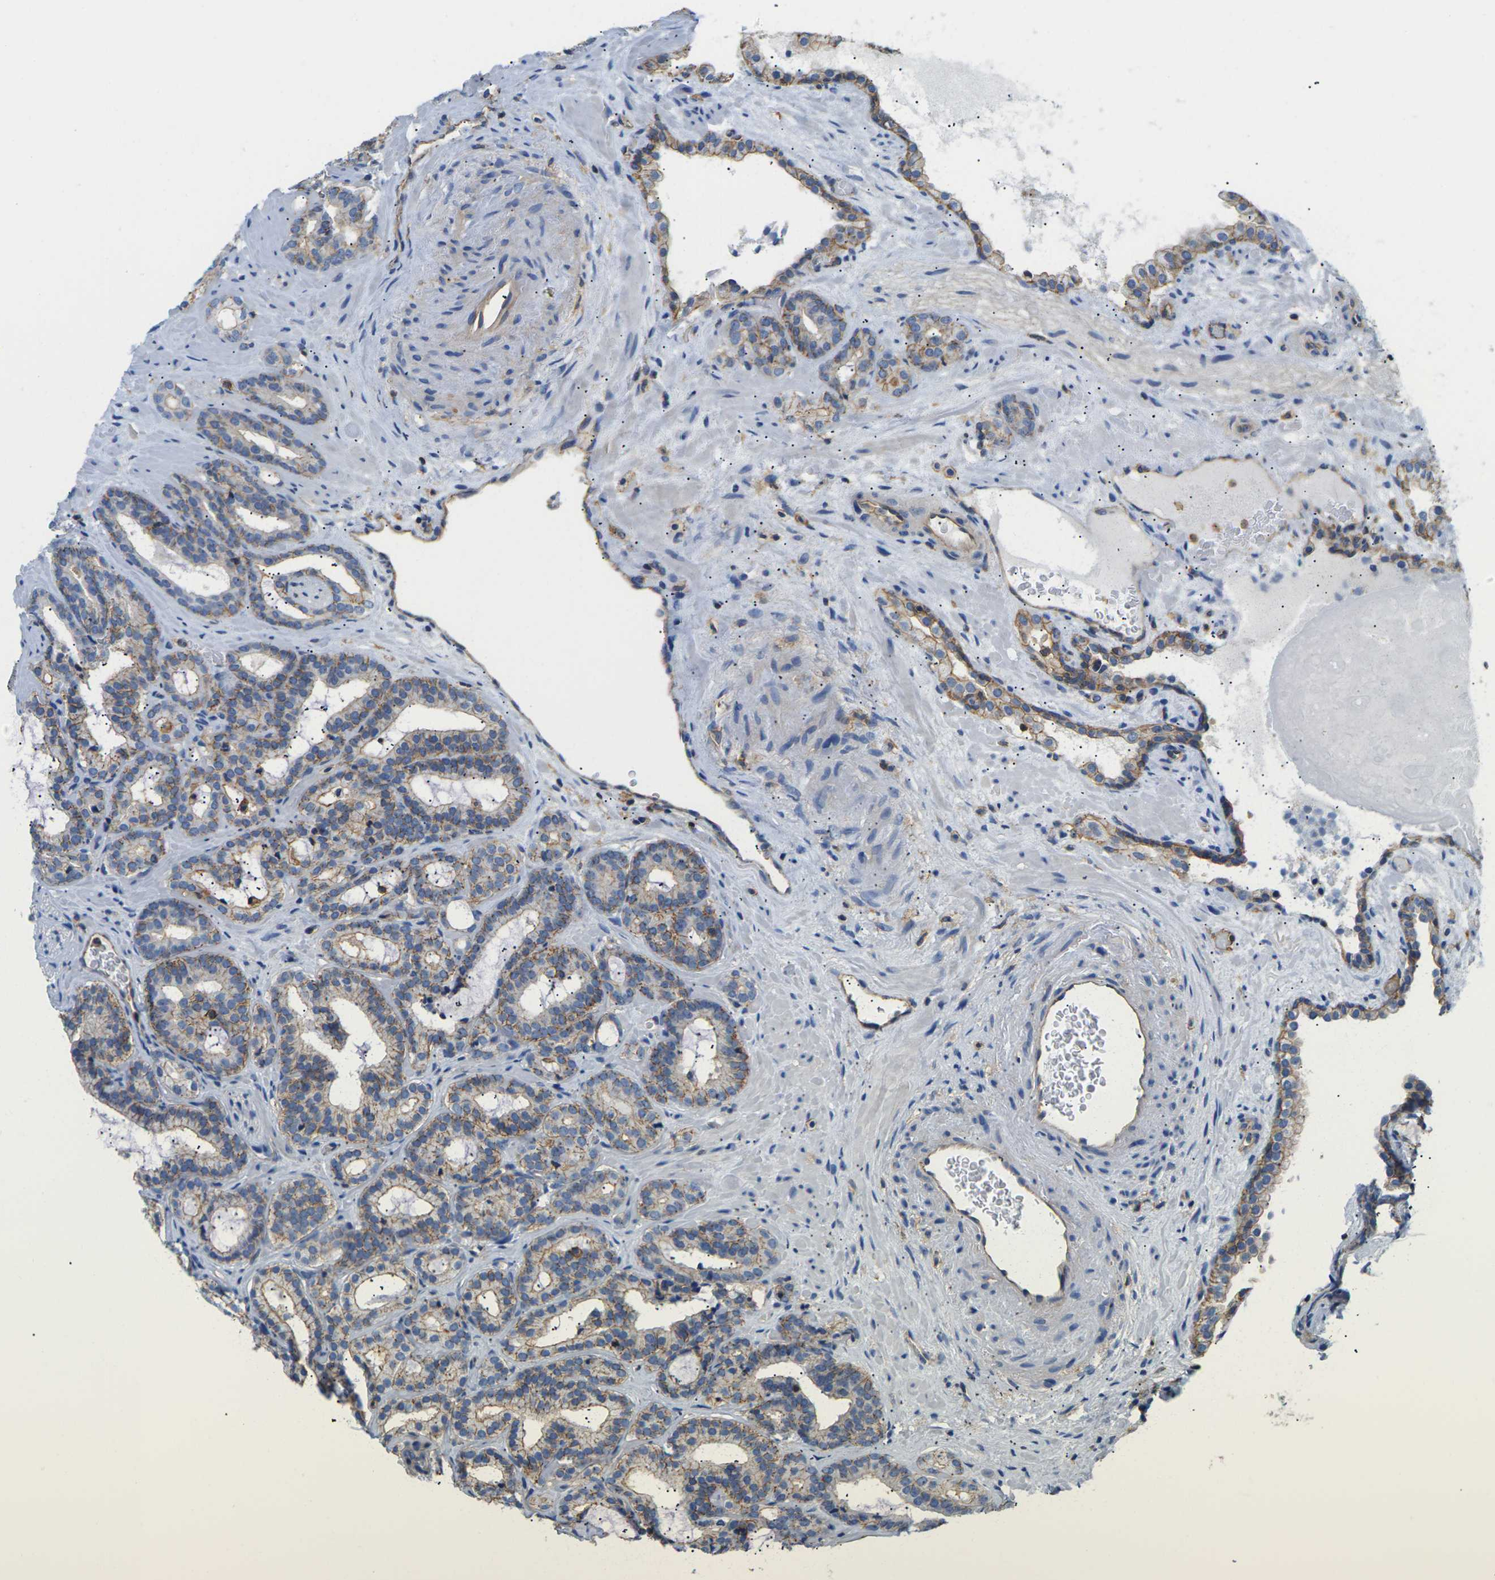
{"staining": {"intensity": "moderate", "quantity": "25%-75%", "location": "cytoplasmic/membranous"}, "tissue": "prostate cancer", "cell_type": "Tumor cells", "image_type": "cancer", "snomed": [{"axis": "morphology", "description": "Adenocarcinoma, Low grade"}, {"axis": "topography", "description": "Prostate"}], "caption": "A medium amount of moderate cytoplasmic/membranous expression is present in approximately 25%-75% of tumor cells in prostate cancer tissue.", "gene": "IQGAP1", "patient": {"sex": "male", "age": 63}}